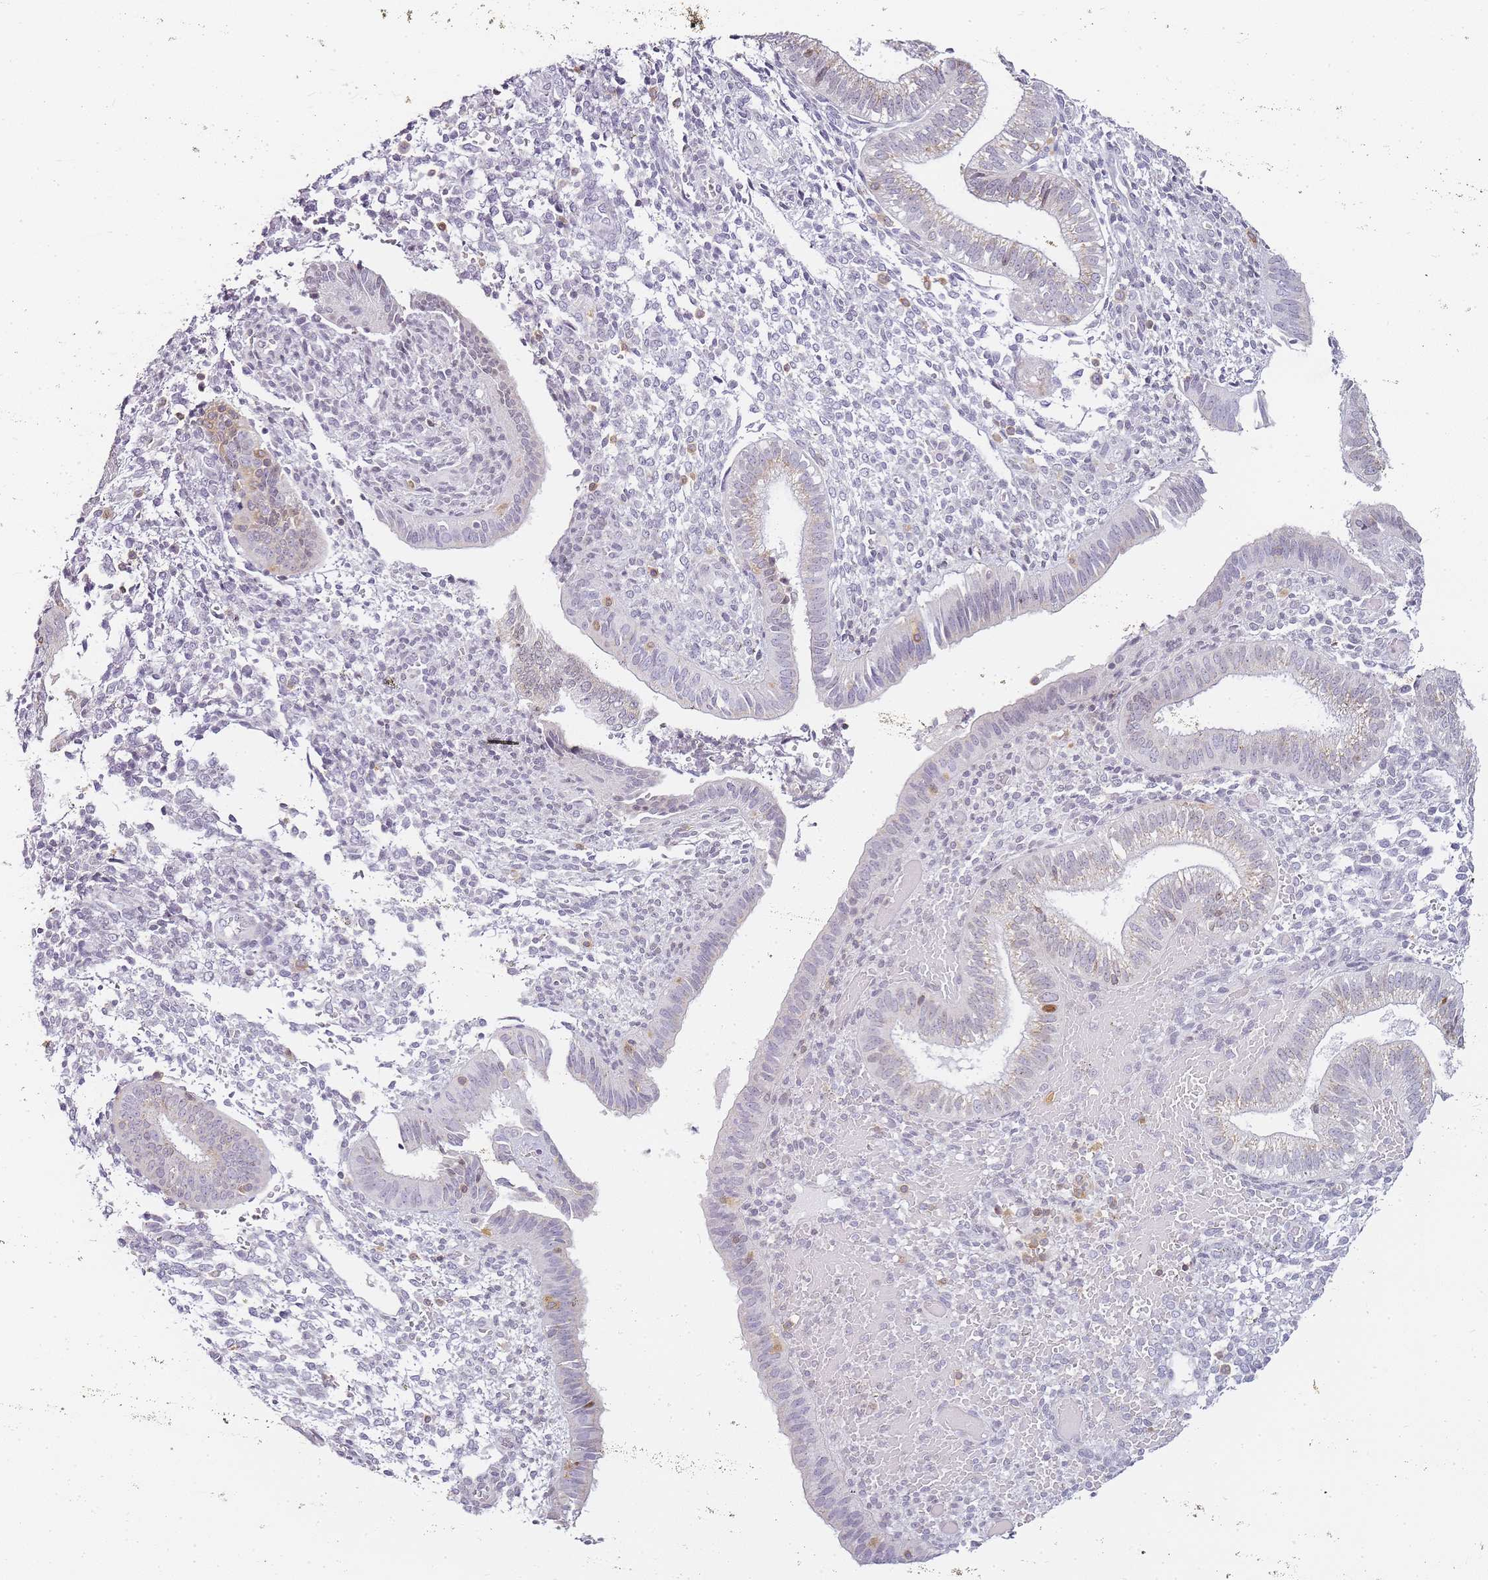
{"staining": {"intensity": "negative", "quantity": "none", "location": "none"}, "tissue": "endometrium", "cell_type": "Cells in endometrial stroma", "image_type": "normal", "snomed": [{"axis": "morphology", "description": "Normal tissue, NOS"}, {"axis": "topography", "description": "Endometrium"}], "caption": "IHC photomicrograph of unremarkable endometrium: endometrium stained with DAB (3,3'-diaminobenzidine) demonstrates no significant protein positivity in cells in endometrial stroma. (Immunohistochemistry, brightfield microscopy, high magnification).", "gene": "JAKMIP1", "patient": {"sex": "female", "age": 34}}